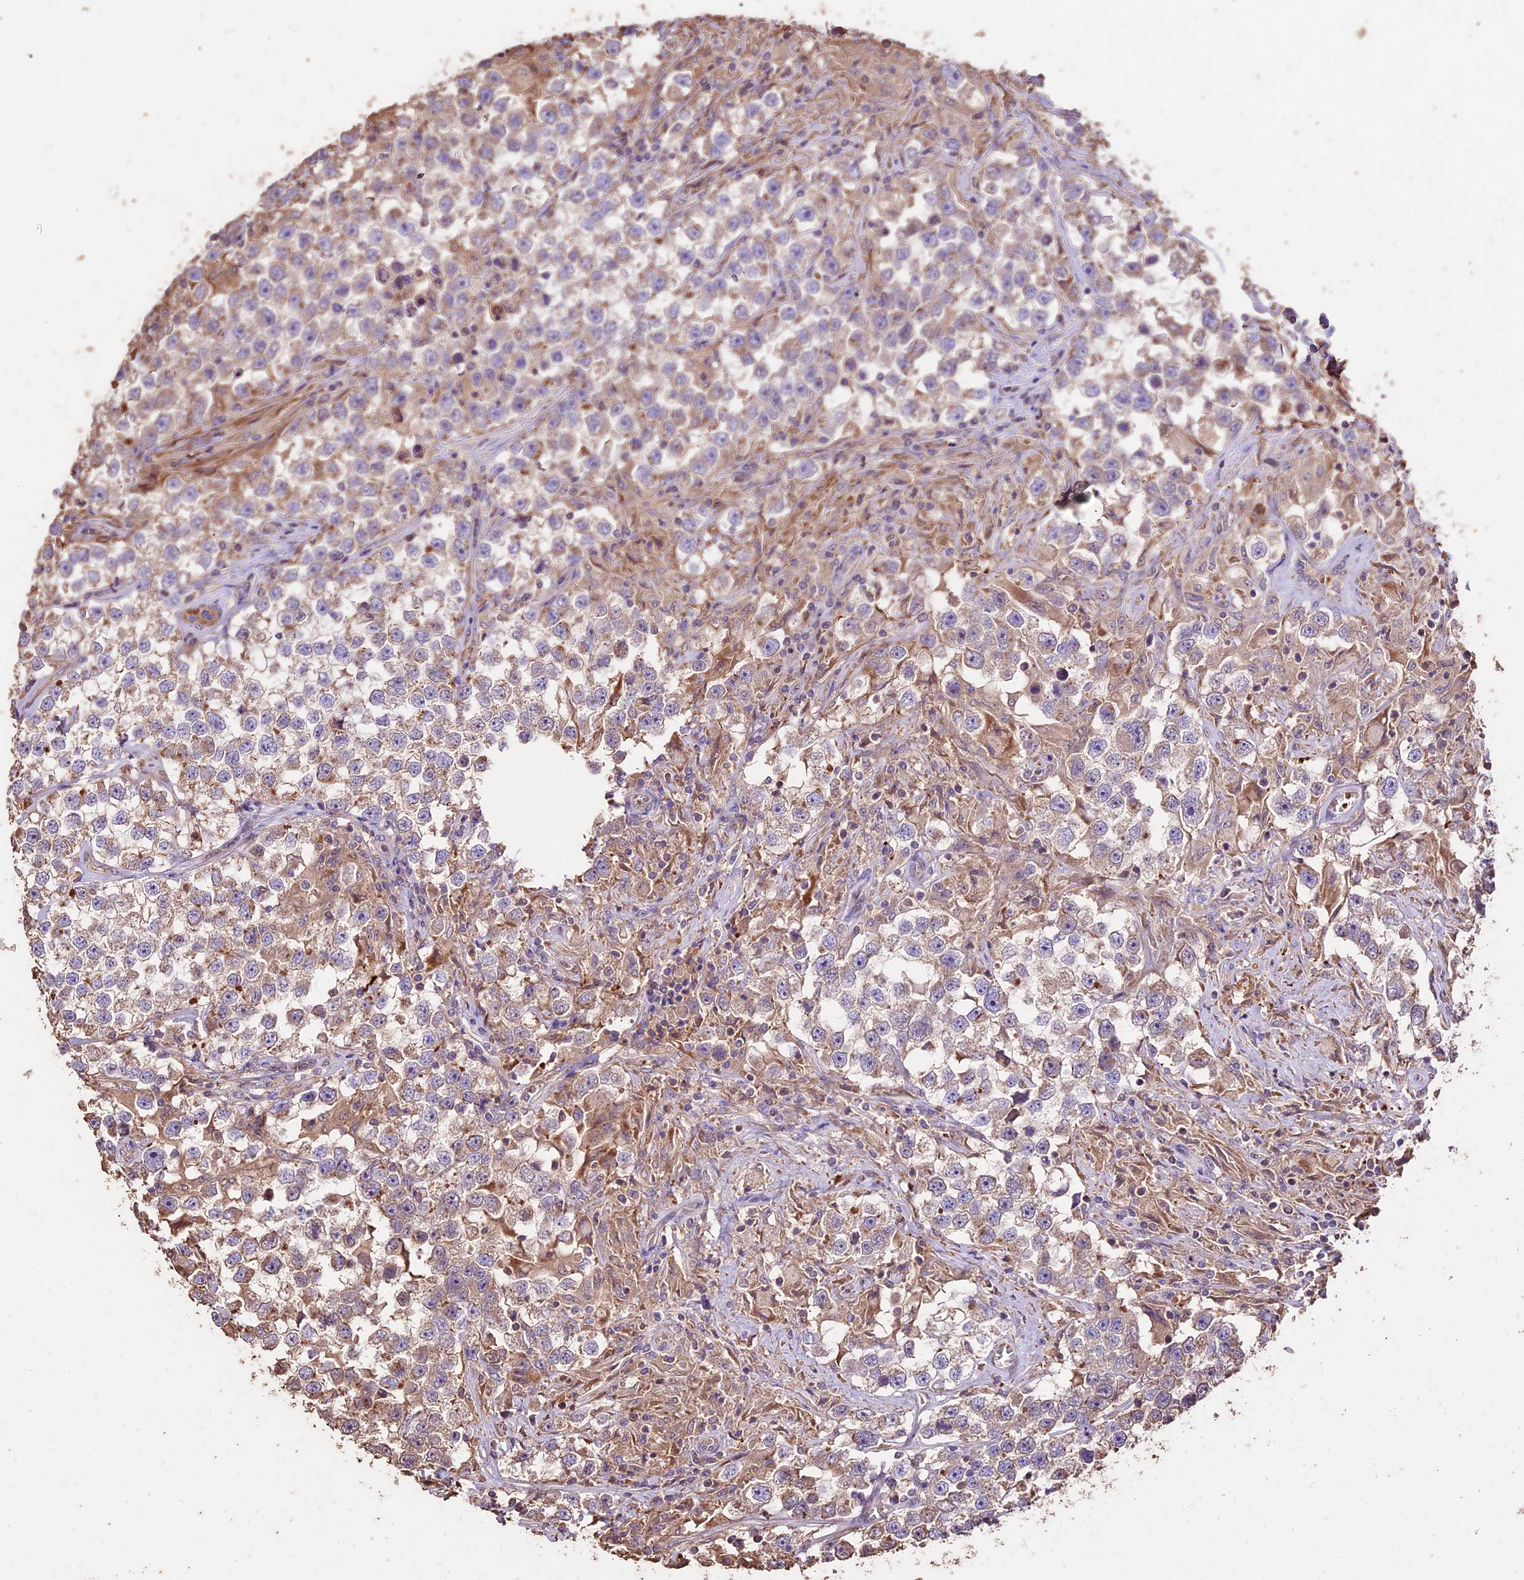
{"staining": {"intensity": "weak", "quantity": "<25%", "location": "cytoplasmic/membranous"}, "tissue": "testis cancer", "cell_type": "Tumor cells", "image_type": "cancer", "snomed": [{"axis": "morphology", "description": "Seminoma, NOS"}, {"axis": "topography", "description": "Testis"}], "caption": "A photomicrograph of human testis cancer is negative for staining in tumor cells.", "gene": "CRLF1", "patient": {"sex": "male", "age": 46}}